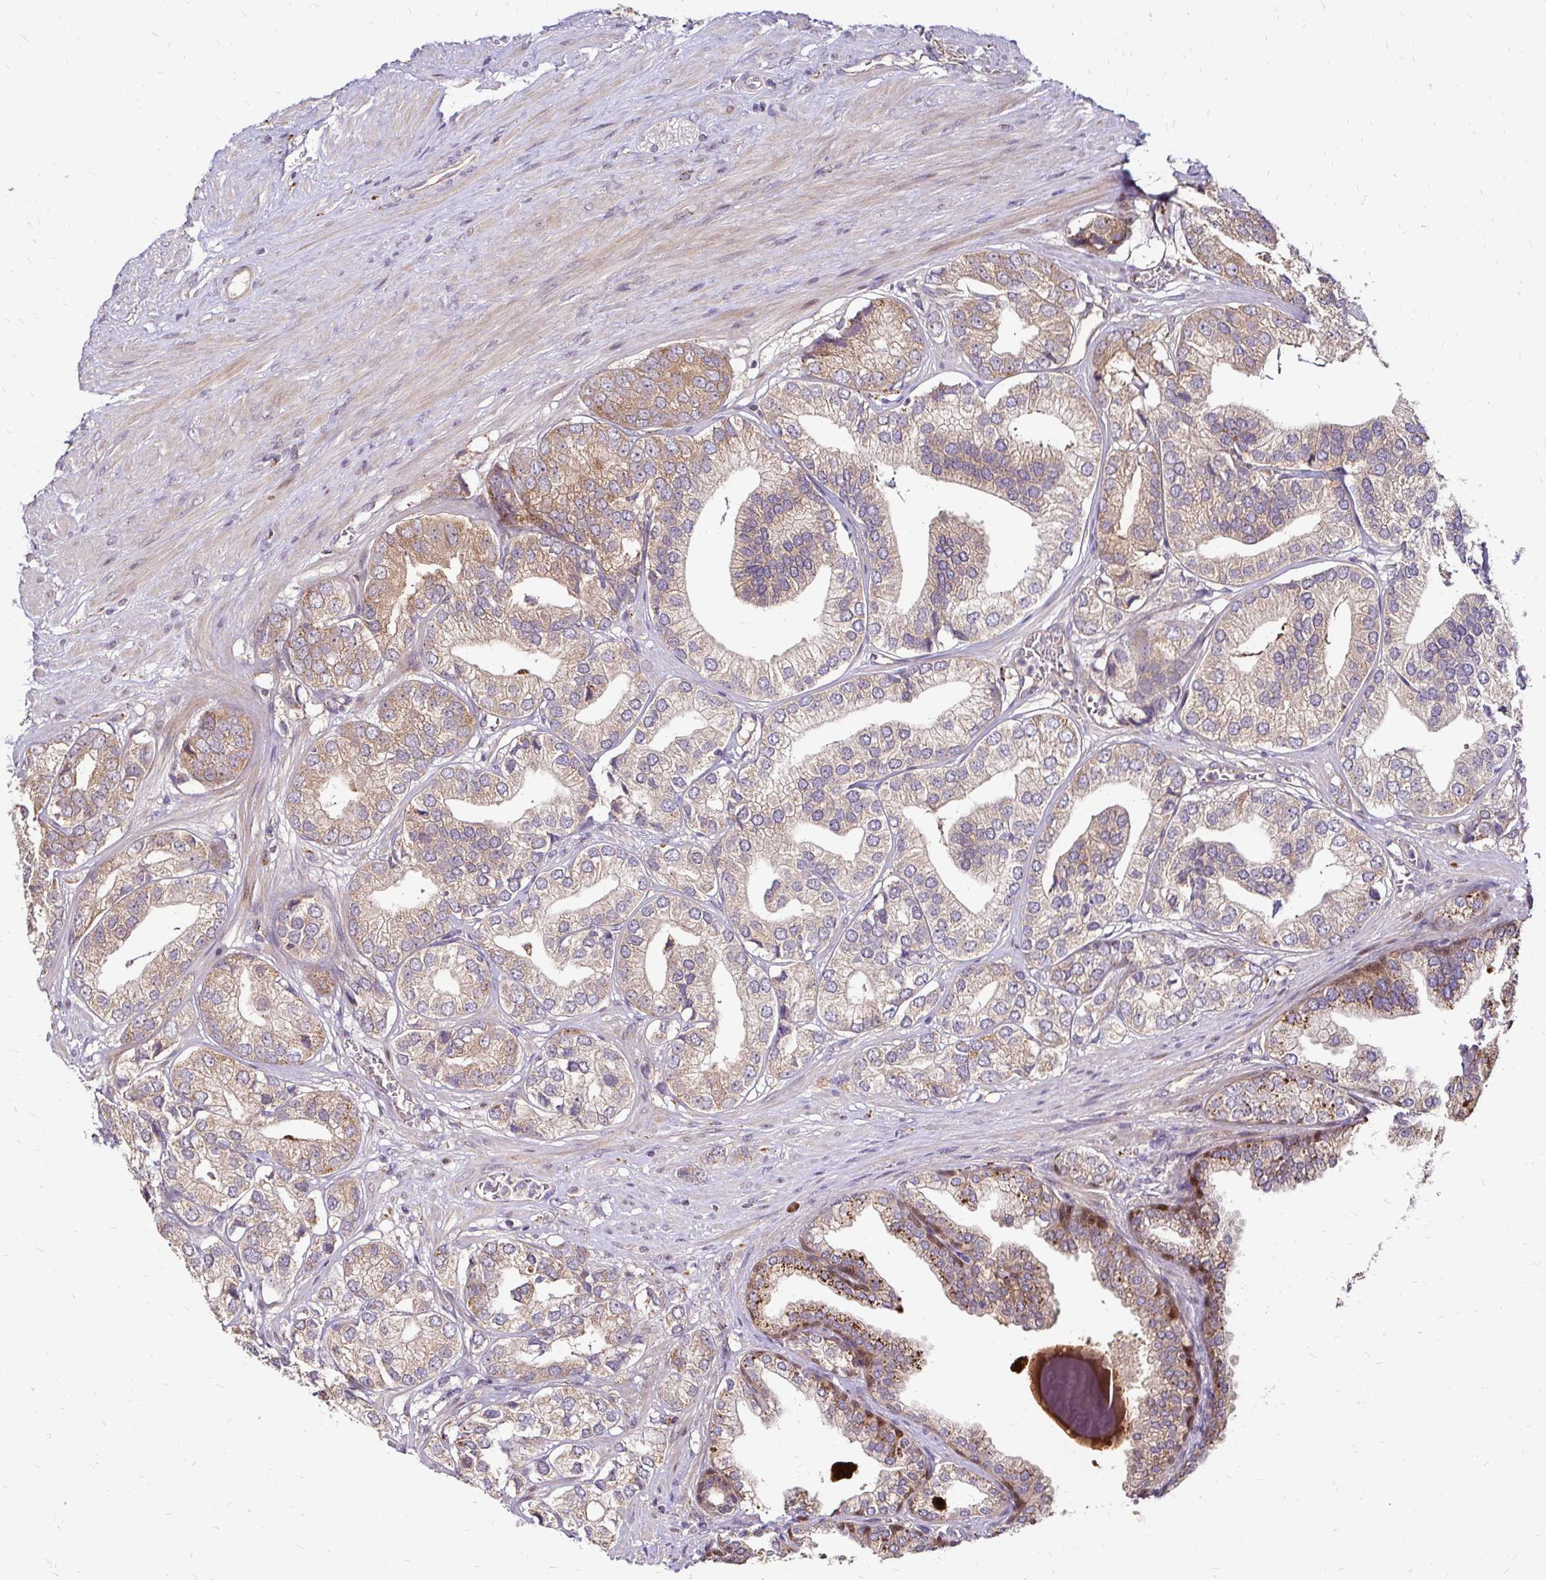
{"staining": {"intensity": "weak", "quantity": ">75%", "location": "cytoplasmic/membranous"}, "tissue": "prostate cancer", "cell_type": "Tumor cells", "image_type": "cancer", "snomed": [{"axis": "morphology", "description": "Adenocarcinoma, High grade"}, {"axis": "topography", "description": "Prostate"}], "caption": "A low amount of weak cytoplasmic/membranous expression is identified in approximately >75% of tumor cells in prostate adenocarcinoma (high-grade) tissue.", "gene": "IDUA", "patient": {"sex": "male", "age": 58}}